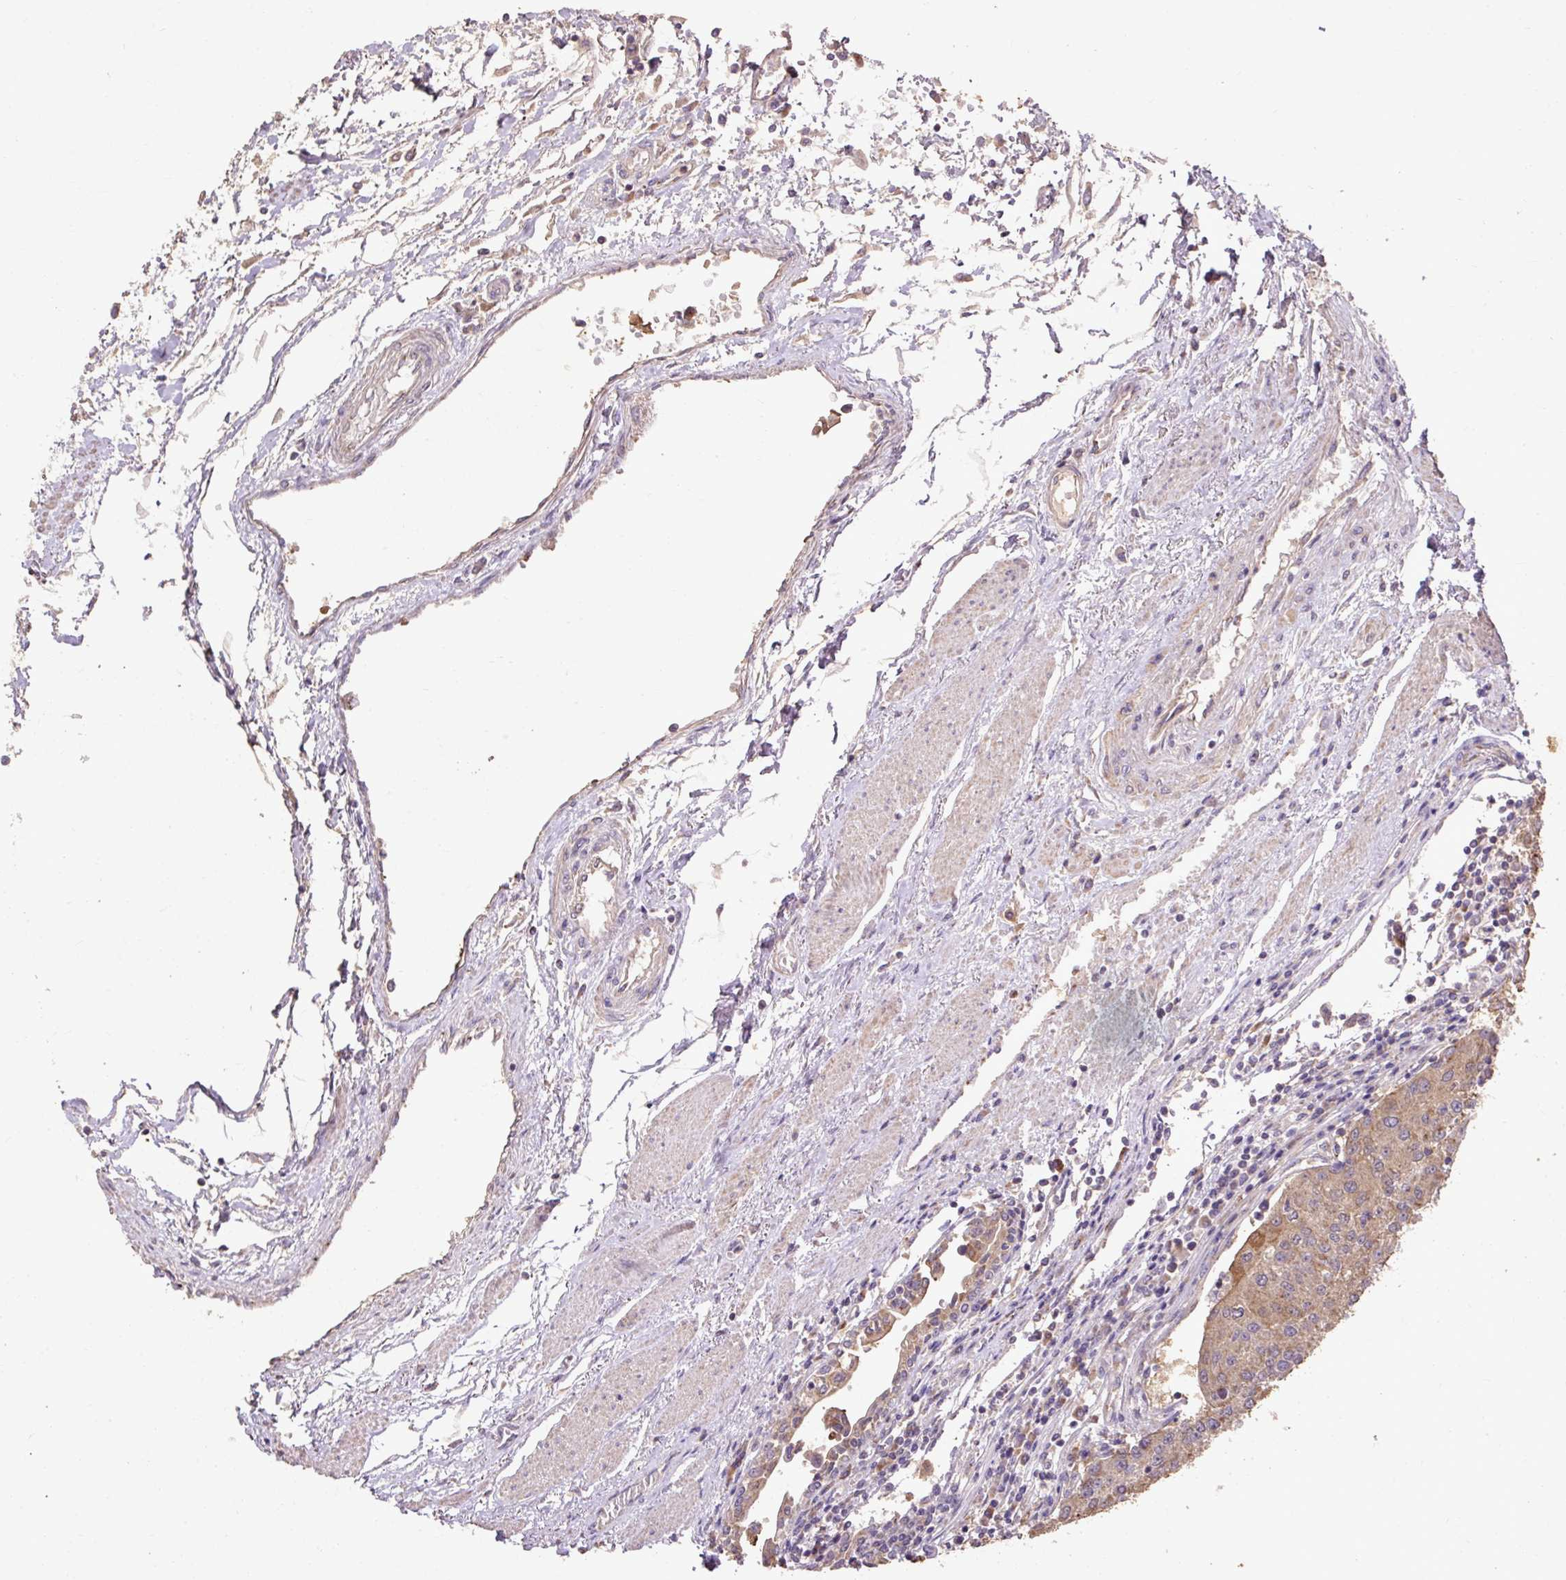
{"staining": {"intensity": "moderate", "quantity": ">75%", "location": "cytoplasmic/membranous"}, "tissue": "urothelial cancer", "cell_type": "Tumor cells", "image_type": "cancer", "snomed": [{"axis": "morphology", "description": "Urothelial carcinoma, High grade"}, {"axis": "topography", "description": "Urinary bladder"}], "caption": "Immunohistochemical staining of human urothelial carcinoma (high-grade) displays medium levels of moderate cytoplasmic/membranous staining in approximately >75% of tumor cells.", "gene": "ABR", "patient": {"sex": "female", "age": 85}}